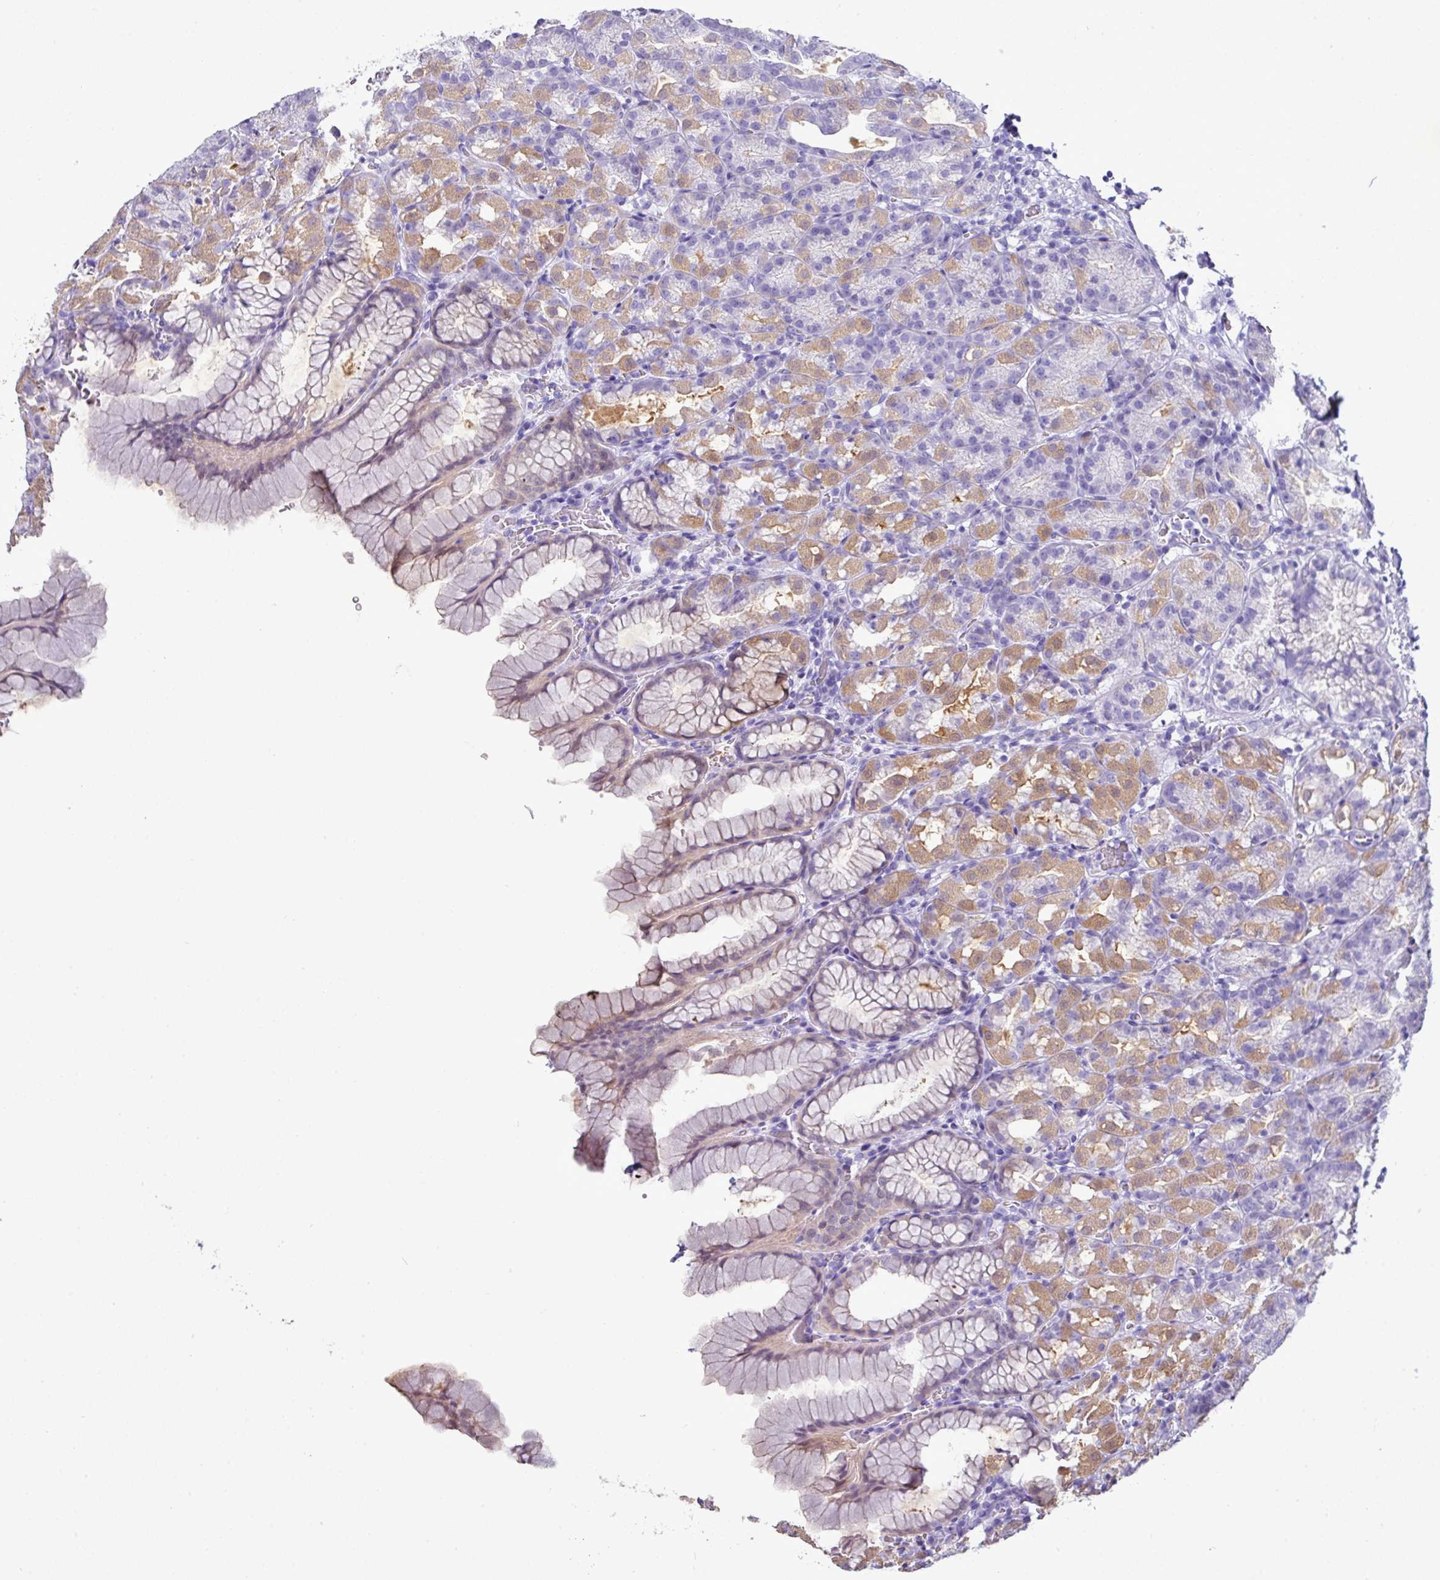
{"staining": {"intensity": "moderate", "quantity": "25%-75%", "location": "cytoplasmic/membranous"}, "tissue": "stomach", "cell_type": "Glandular cells", "image_type": "normal", "snomed": [{"axis": "morphology", "description": "Normal tissue, NOS"}, {"axis": "topography", "description": "Stomach, upper"}], "caption": "High-power microscopy captured an immunohistochemistry (IHC) image of benign stomach, revealing moderate cytoplasmic/membranous expression in approximately 25%-75% of glandular cells. Nuclei are stained in blue.", "gene": "GSTA1", "patient": {"sex": "female", "age": 81}}